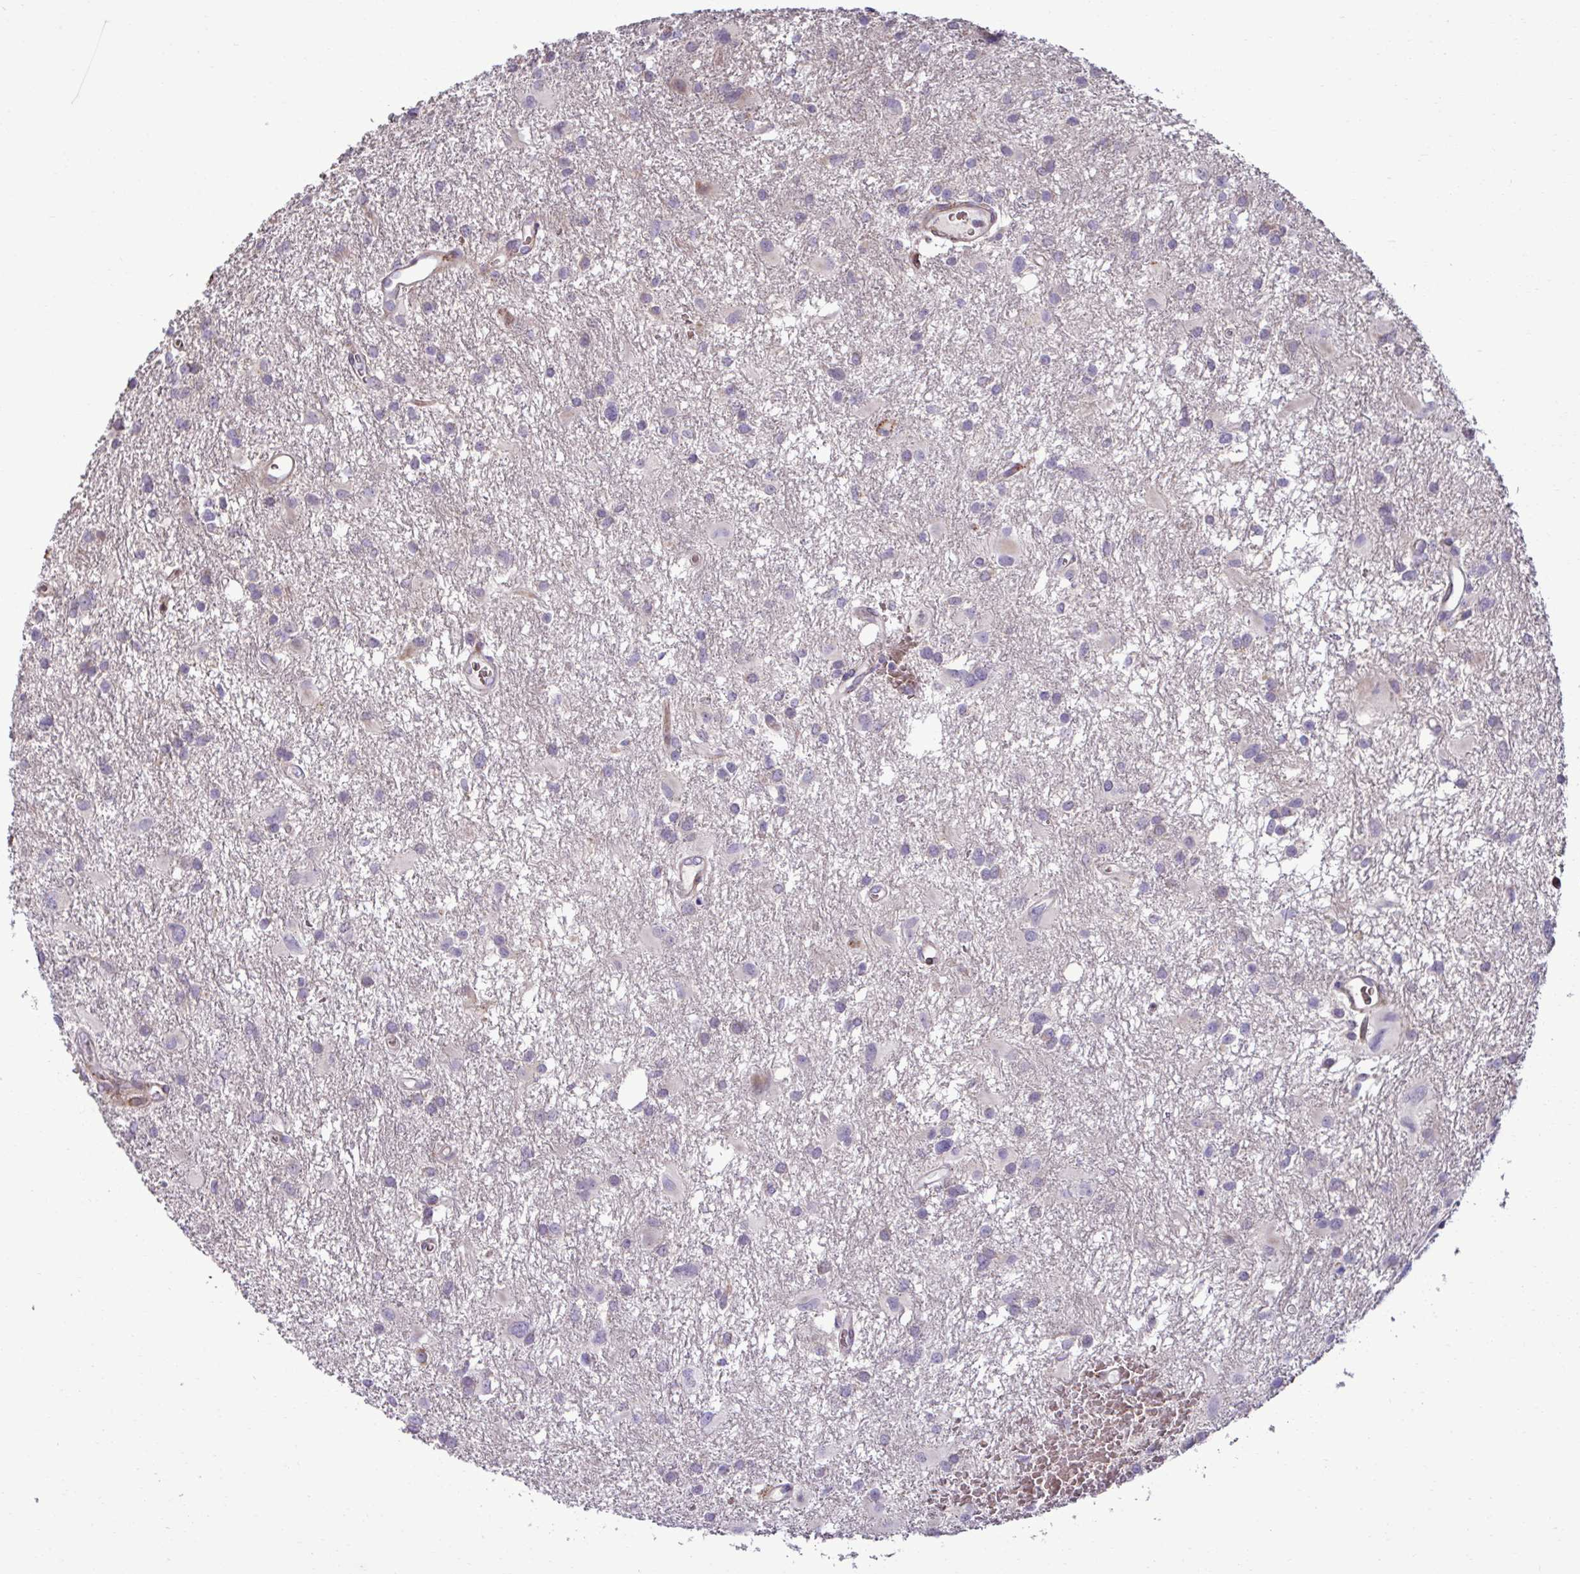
{"staining": {"intensity": "negative", "quantity": "none", "location": "none"}, "tissue": "glioma", "cell_type": "Tumor cells", "image_type": "cancer", "snomed": [{"axis": "morphology", "description": "Glioma, malignant, High grade"}, {"axis": "topography", "description": "Brain"}], "caption": "A histopathology image of human glioma is negative for staining in tumor cells.", "gene": "LIMS1", "patient": {"sex": "male", "age": 53}}